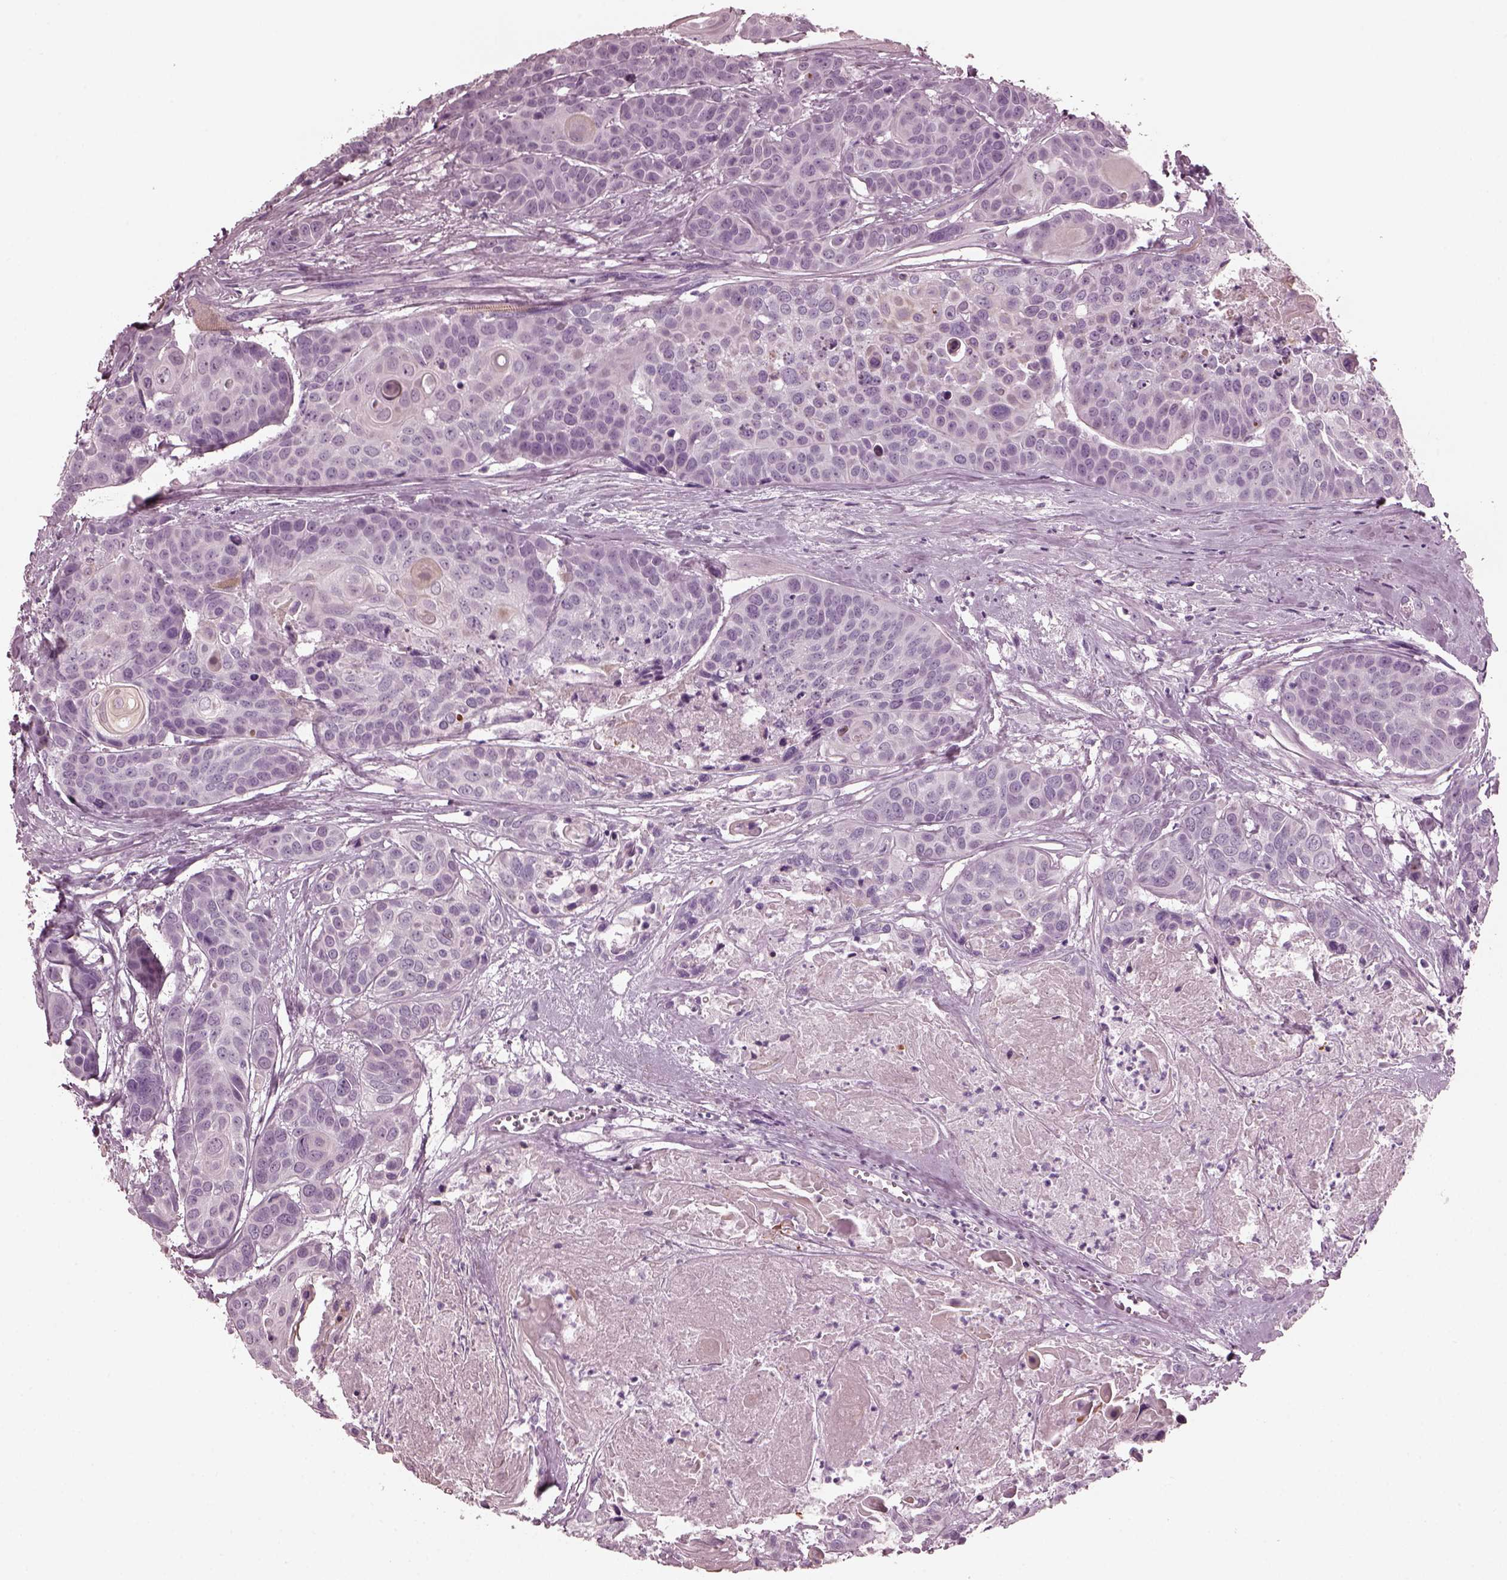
{"staining": {"intensity": "negative", "quantity": "none", "location": "none"}, "tissue": "head and neck cancer", "cell_type": "Tumor cells", "image_type": "cancer", "snomed": [{"axis": "morphology", "description": "Squamous cell carcinoma, NOS"}, {"axis": "topography", "description": "Oral tissue"}, {"axis": "topography", "description": "Head-Neck"}], "caption": "Squamous cell carcinoma (head and neck) was stained to show a protein in brown. There is no significant expression in tumor cells.", "gene": "GRM6", "patient": {"sex": "male", "age": 56}}